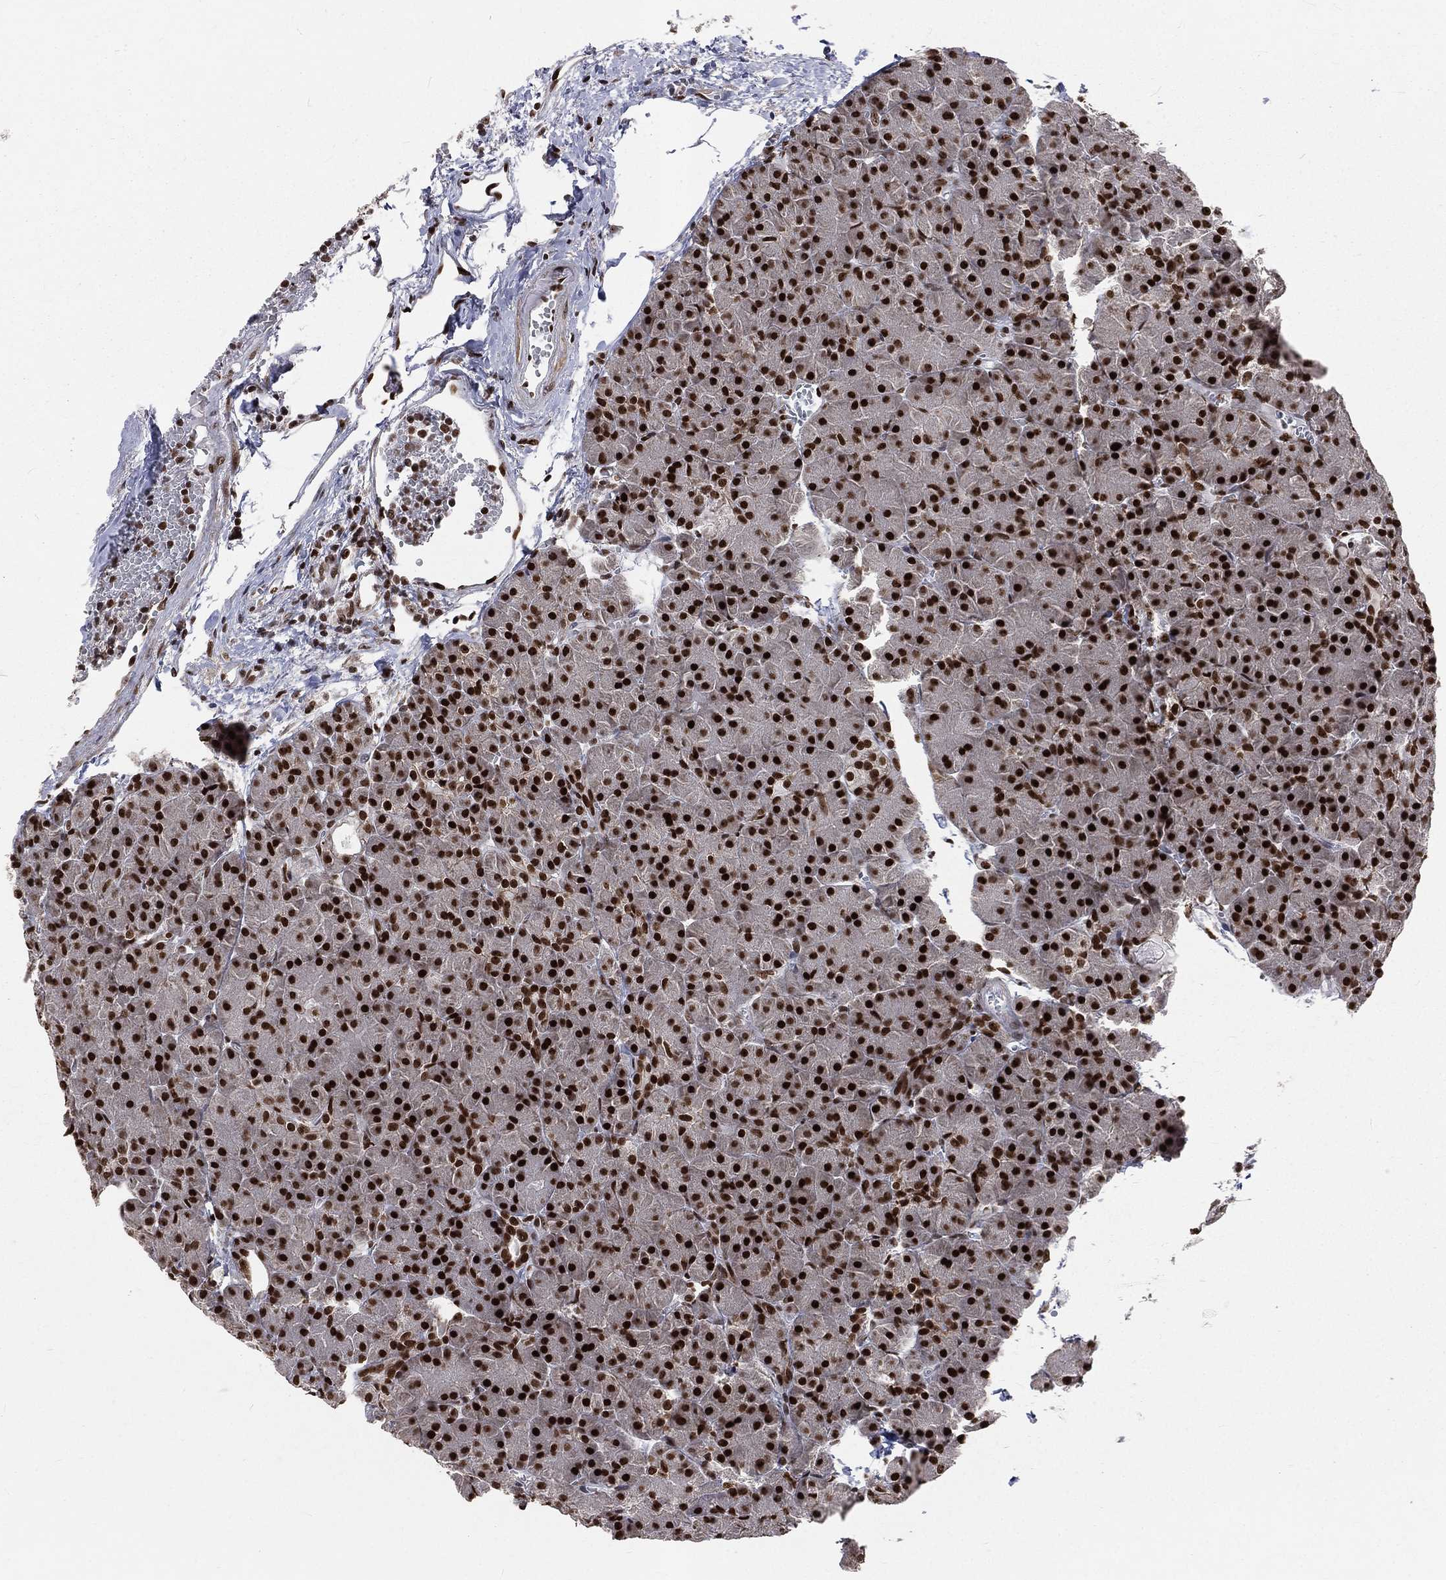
{"staining": {"intensity": "strong", "quantity": ">75%", "location": "nuclear"}, "tissue": "pancreas", "cell_type": "Exocrine glandular cells", "image_type": "normal", "snomed": [{"axis": "morphology", "description": "Normal tissue, NOS"}, {"axis": "topography", "description": "Pancreas"}], "caption": "Unremarkable pancreas demonstrates strong nuclear positivity in about >75% of exocrine glandular cells (Brightfield microscopy of DAB IHC at high magnification)..", "gene": "POLB", "patient": {"sex": "male", "age": 61}}